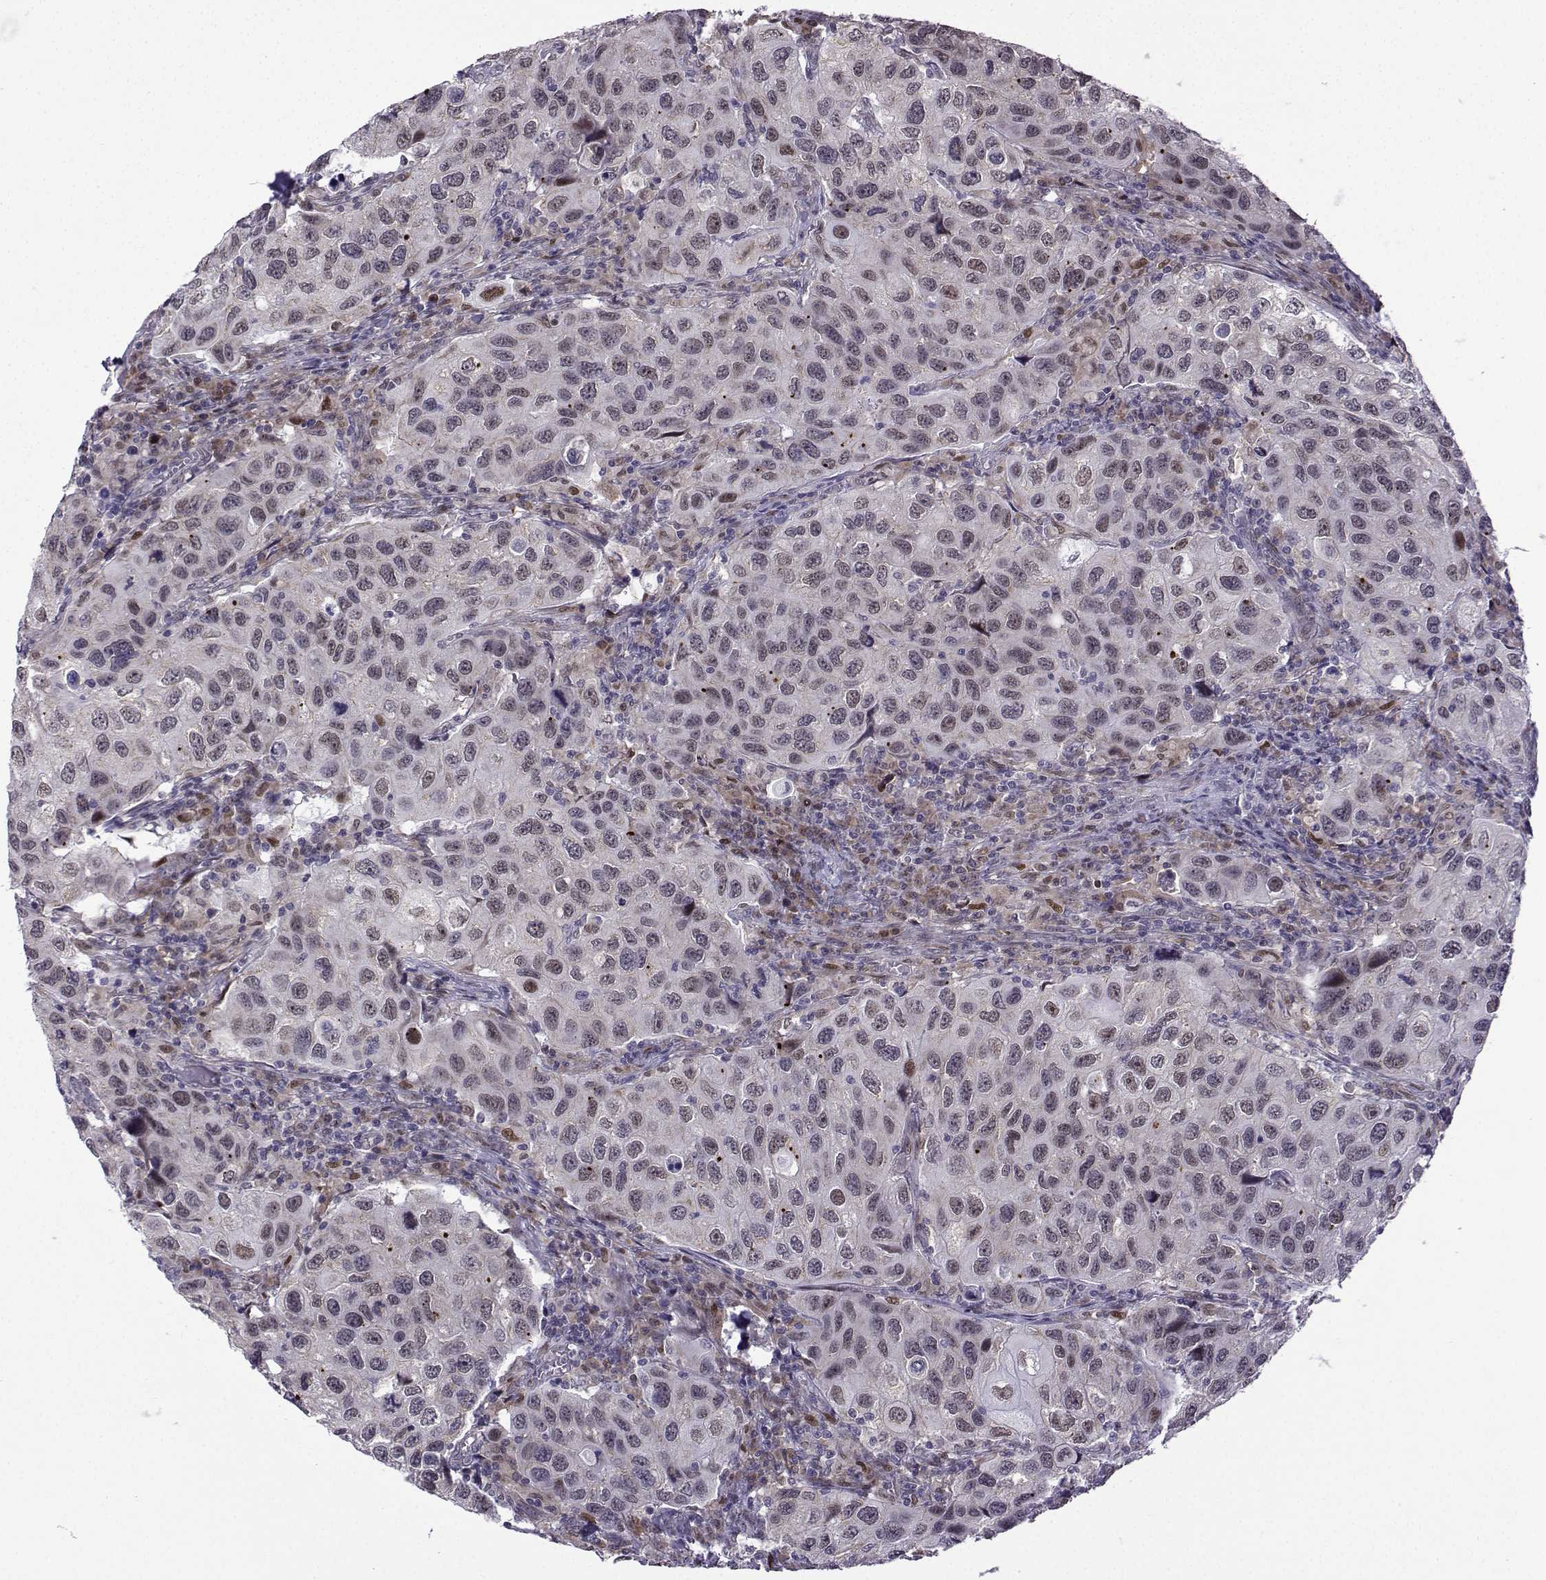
{"staining": {"intensity": "weak", "quantity": "<25%", "location": "nuclear"}, "tissue": "urothelial cancer", "cell_type": "Tumor cells", "image_type": "cancer", "snomed": [{"axis": "morphology", "description": "Urothelial carcinoma, High grade"}, {"axis": "topography", "description": "Urinary bladder"}], "caption": "Urothelial cancer was stained to show a protein in brown. There is no significant positivity in tumor cells.", "gene": "FGF3", "patient": {"sex": "male", "age": 79}}